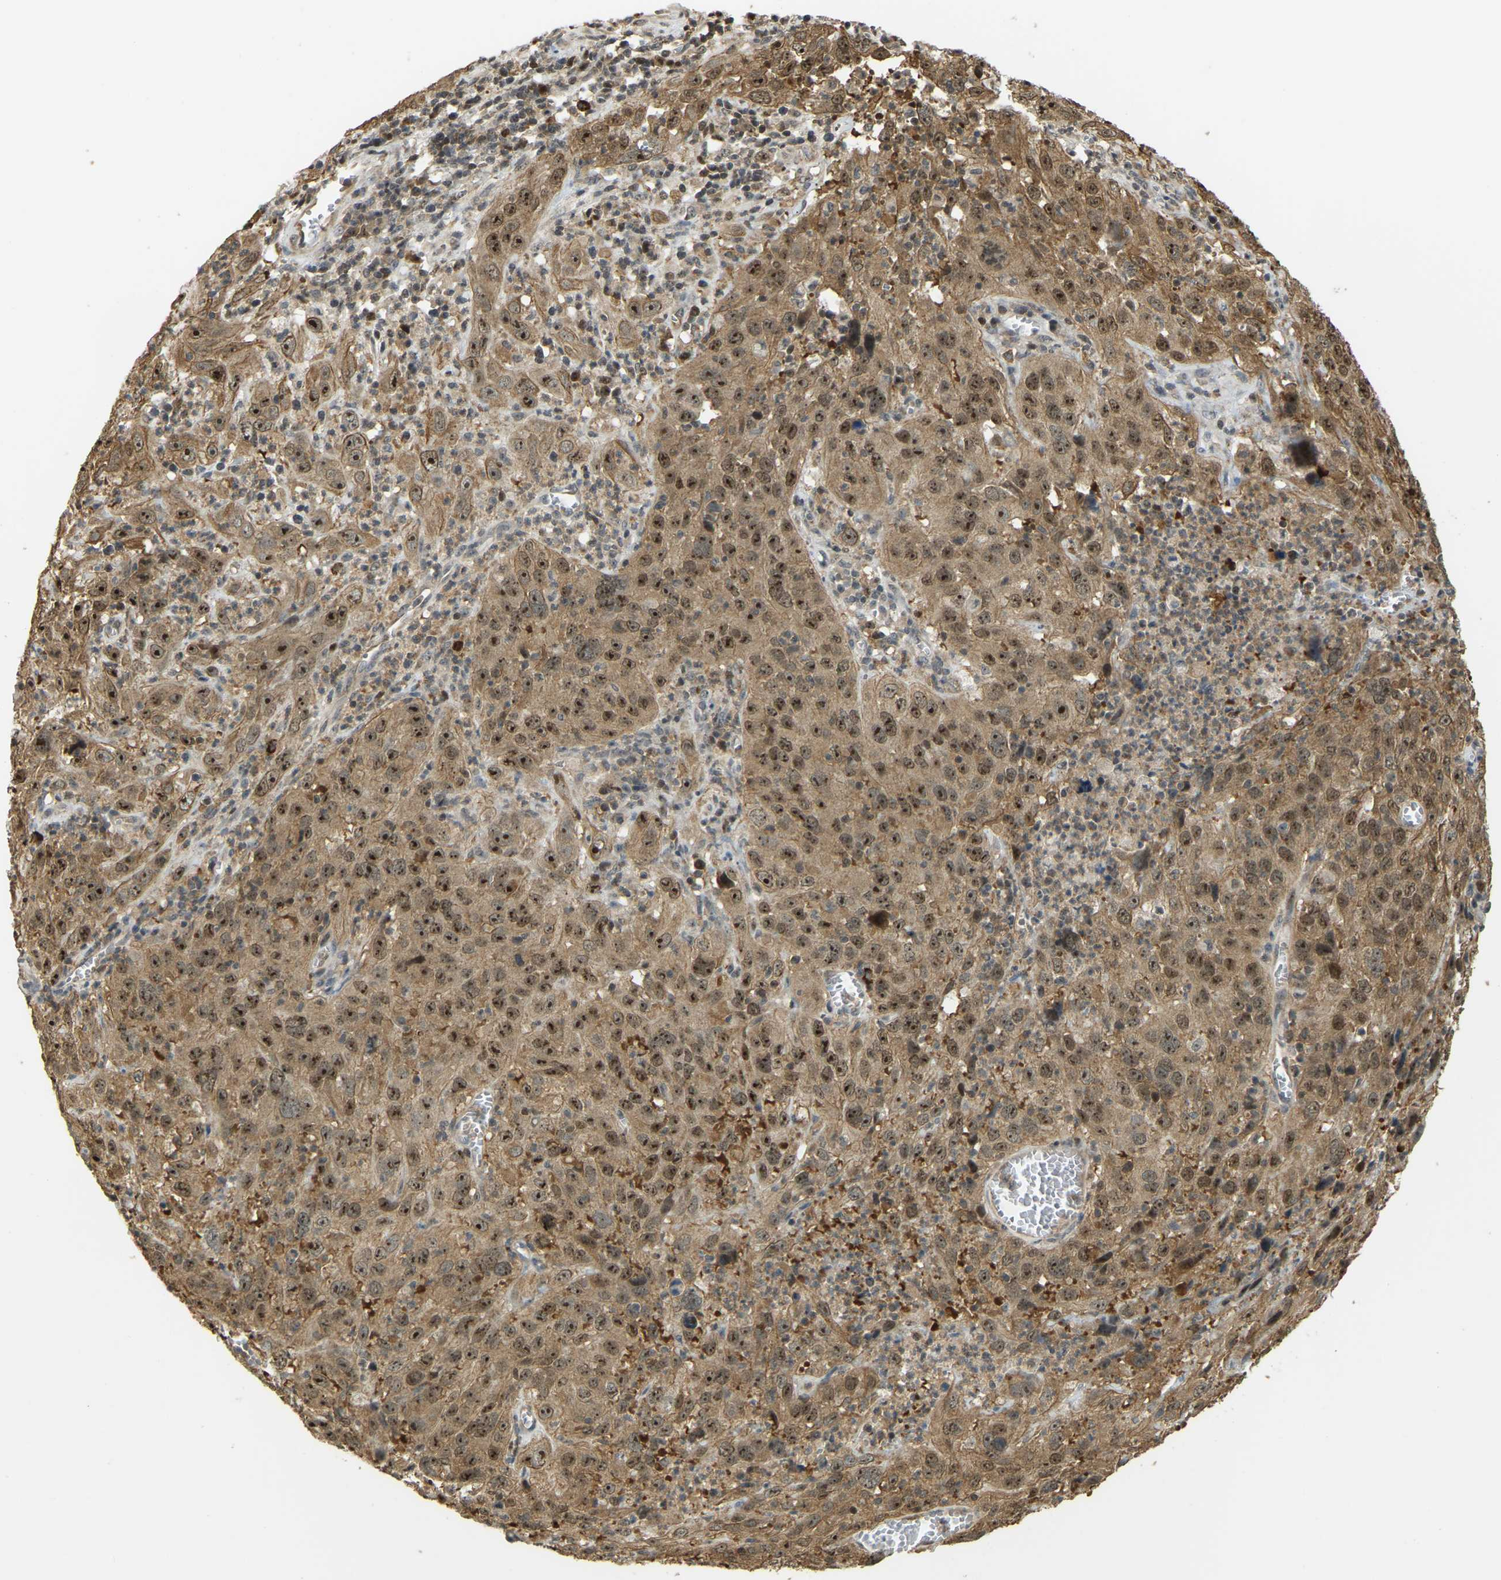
{"staining": {"intensity": "moderate", "quantity": ">75%", "location": "cytoplasmic/membranous,nuclear"}, "tissue": "cervical cancer", "cell_type": "Tumor cells", "image_type": "cancer", "snomed": [{"axis": "morphology", "description": "Squamous cell carcinoma, NOS"}, {"axis": "topography", "description": "Cervix"}], "caption": "Cervical cancer (squamous cell carcinoma) was stained to show a protein in brown. There is medium levels of moderate cytoplasmic/membranous and nuclear positivity in approximately >75% of tumor cells. Using DAB (brown) and hematoxylin (blue) stains, captured at high magnification using brightfield microscopy.", "gene": "BRF2", "patient": {"sex": "female", "age": 32}}